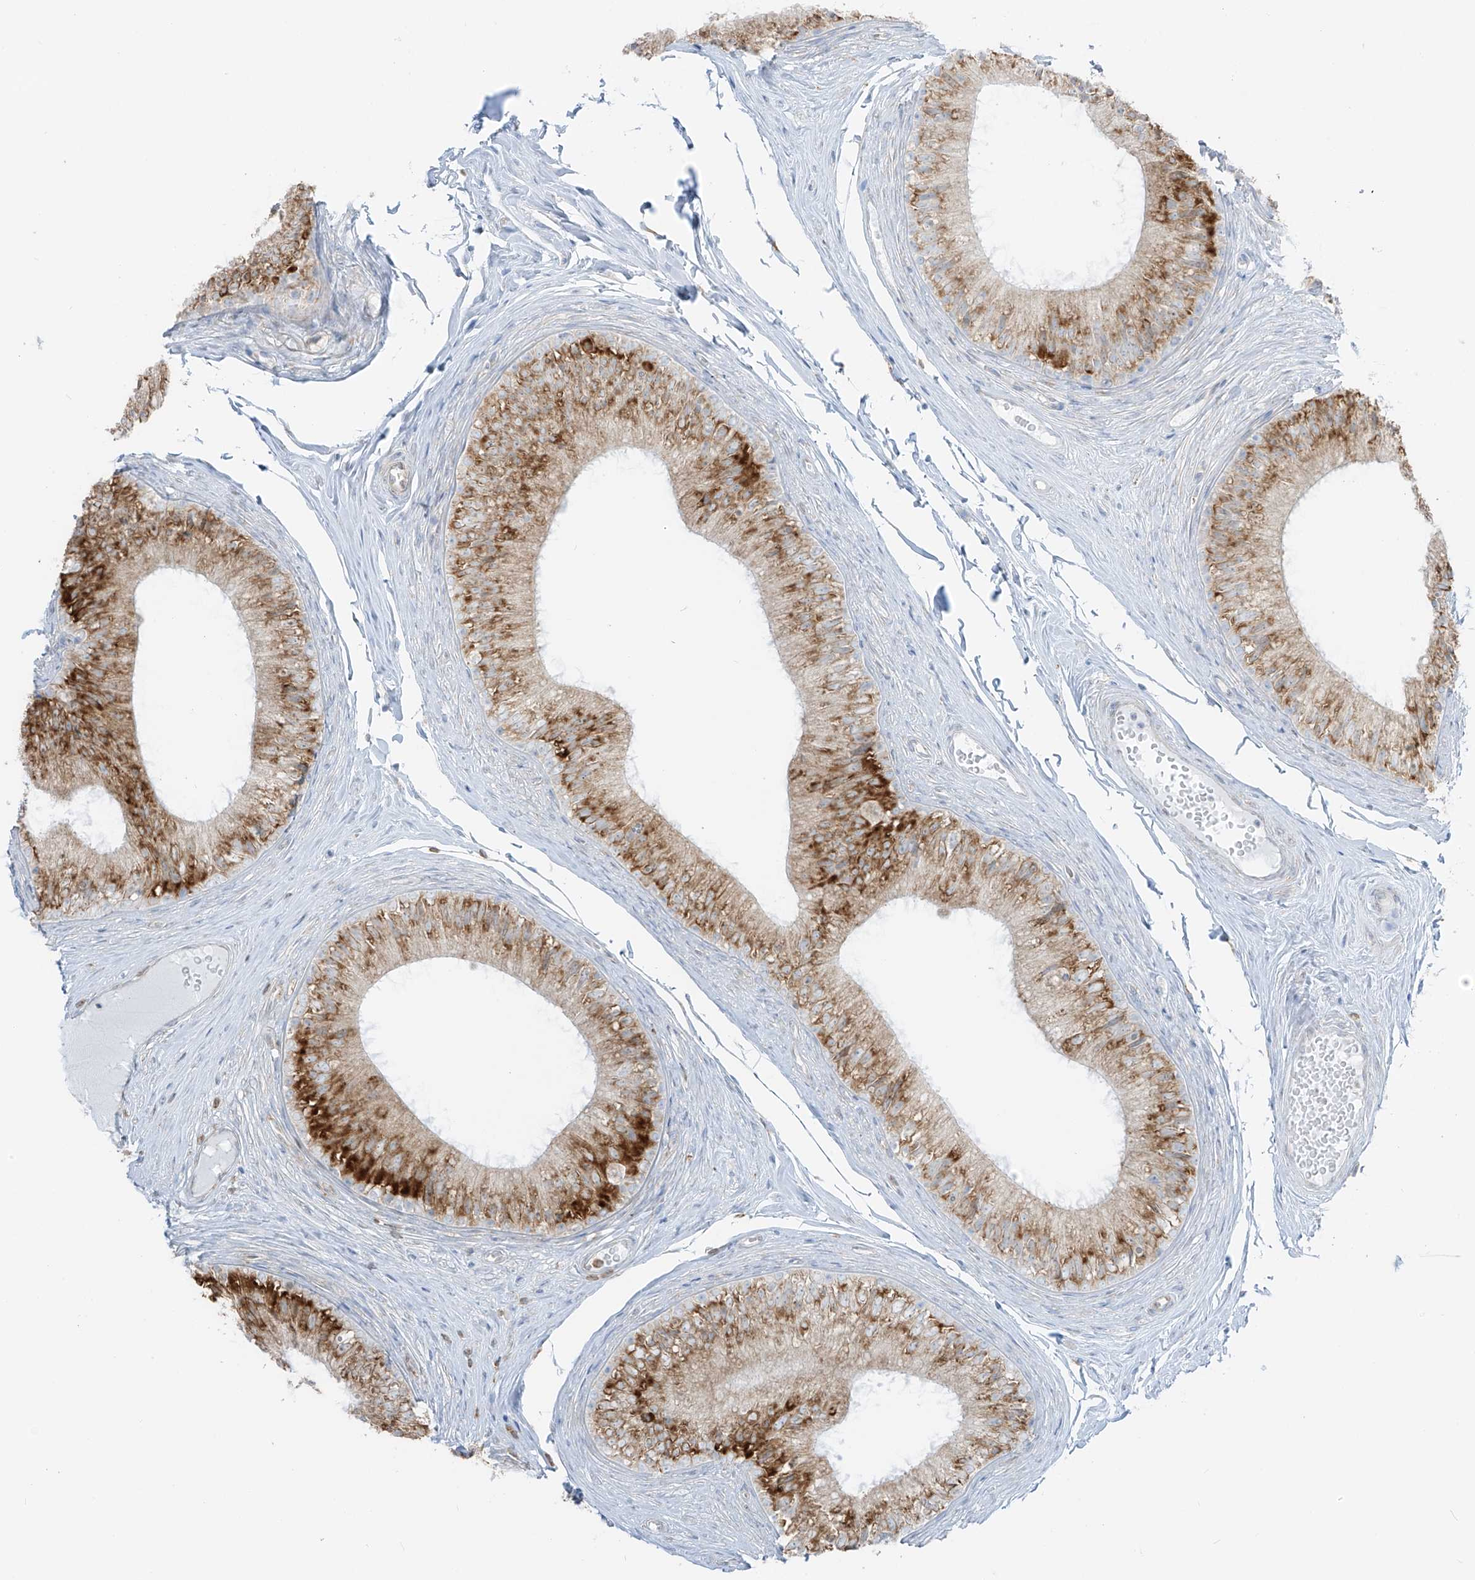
{"staining": {"intensity": "strong", "quantity": "25%-75%", "location": "cytoplasmic/membranous"}, "tissue": "epididymis", "cell_type": "Glandular cells", "image_type": "normal", "snomed": [{"axis": "morphology", "description": "Normal tissue, NOS"}, {"axis": "morphology", "description": "Seminoma in situ"}, {"axis": "topography", "description": "Testis"}, {"axis": "topography", "description": "Epididymis"}], "caption": "Strong cytoplasmic/membranous protein positivity is appreciated in about 25%-75% of glandular cells in epididymis. The protein is stained brown, and the nuclei are stained in blue (DAB IHC with brightfield microscopy, high magnification).", "gene": "LRRC59", "patient": {"sex": "male", "age": 28}}